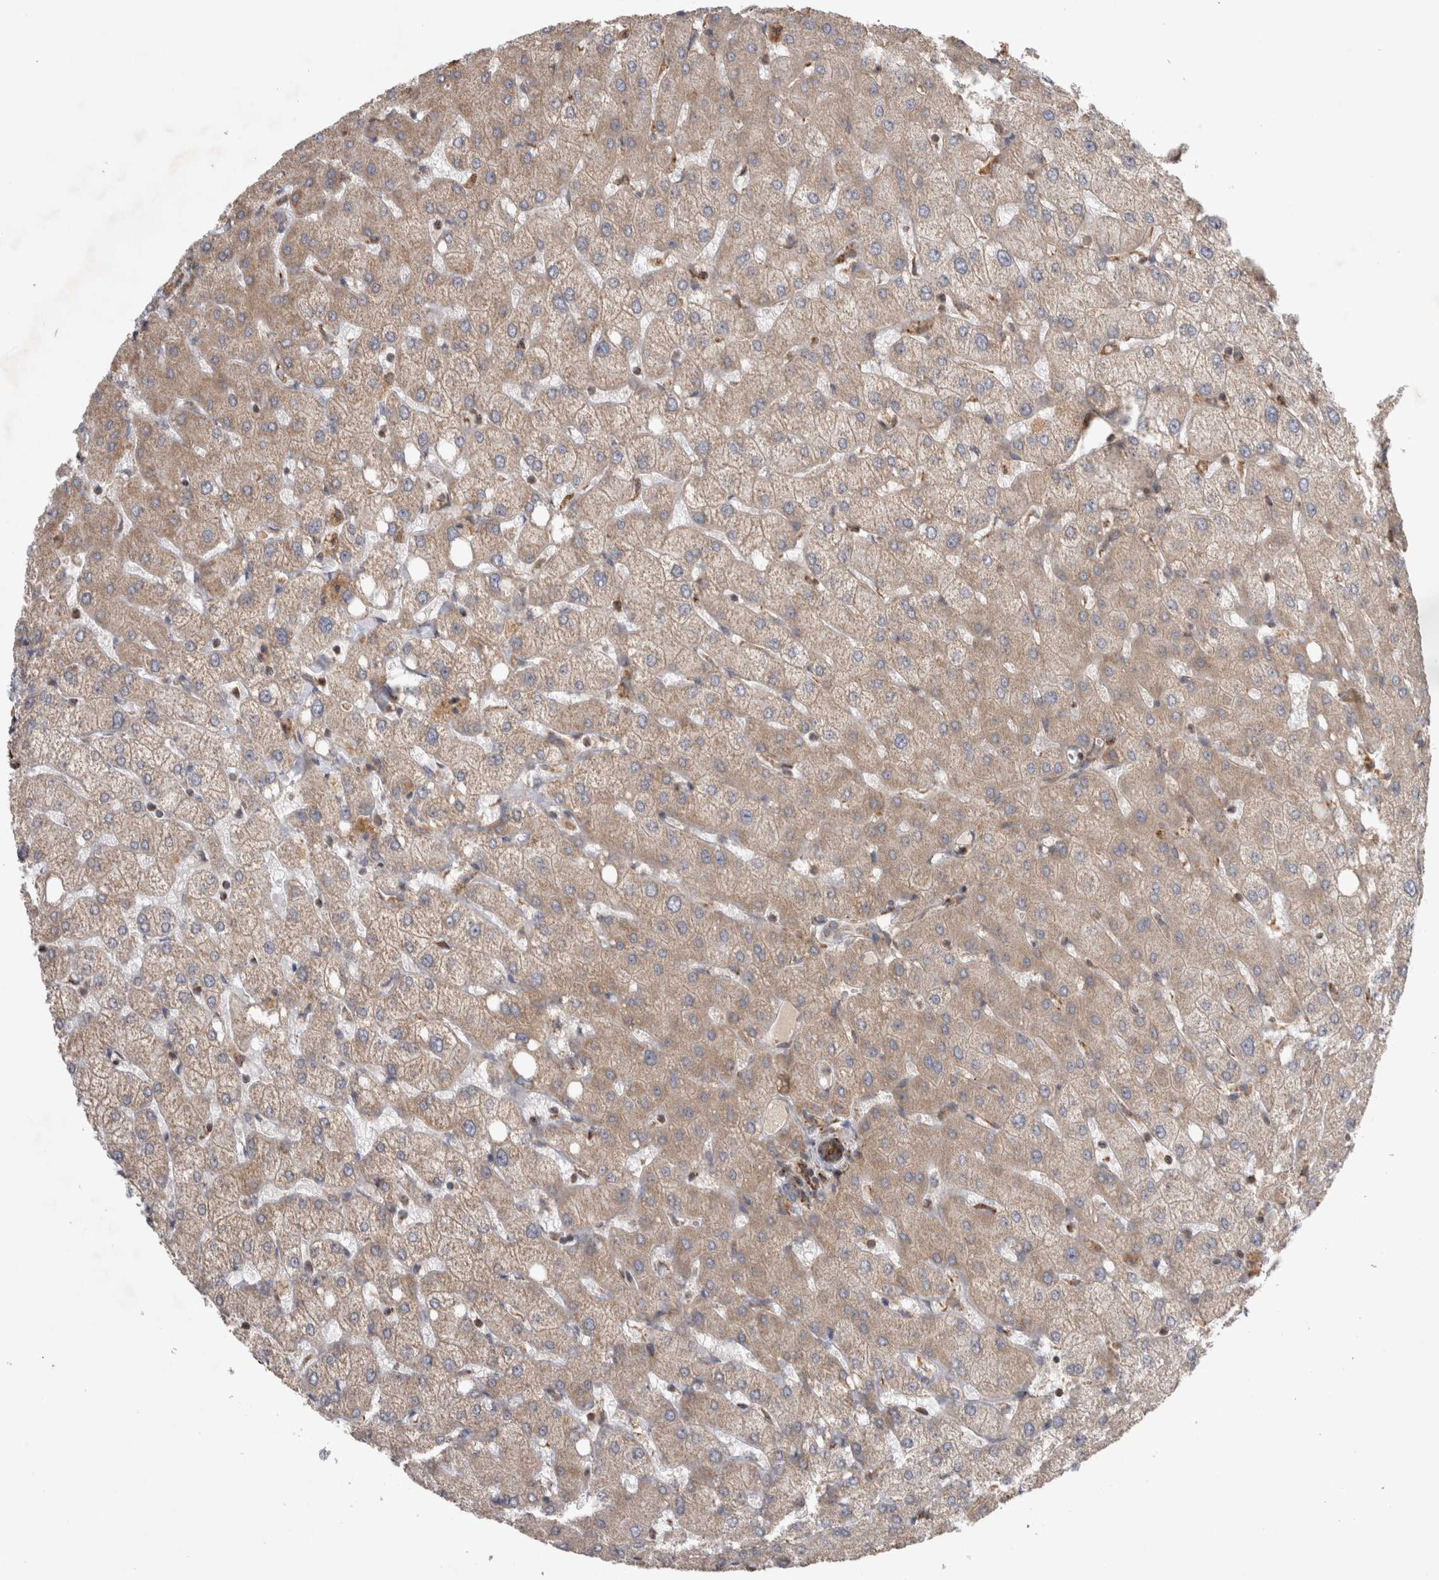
{"staining": {"intensity": "moderate", "quantity": "<25%", "location": "cytoplasmic/membranous"}, "tissue": "liver", "cell_type": "Cholangiocytes", "image_type": "normal", "snomed": [{"axis": "morphology", "description": "Normal tissue, NOS"}, {"axis": "topography", "description": "Liver"}], "caption": "IHC (DAB) staining of normal liver exhibits moderate cytoplasmic/membranous protein positivity in about <25% of cholangiocytes. The staining was performed using DAB, with brown indicating positive protein expression. Nuclei are stained blue with hematoxylin.", "gene": "KCNIP1", "patient": {"sex": "female", "age": 54}}